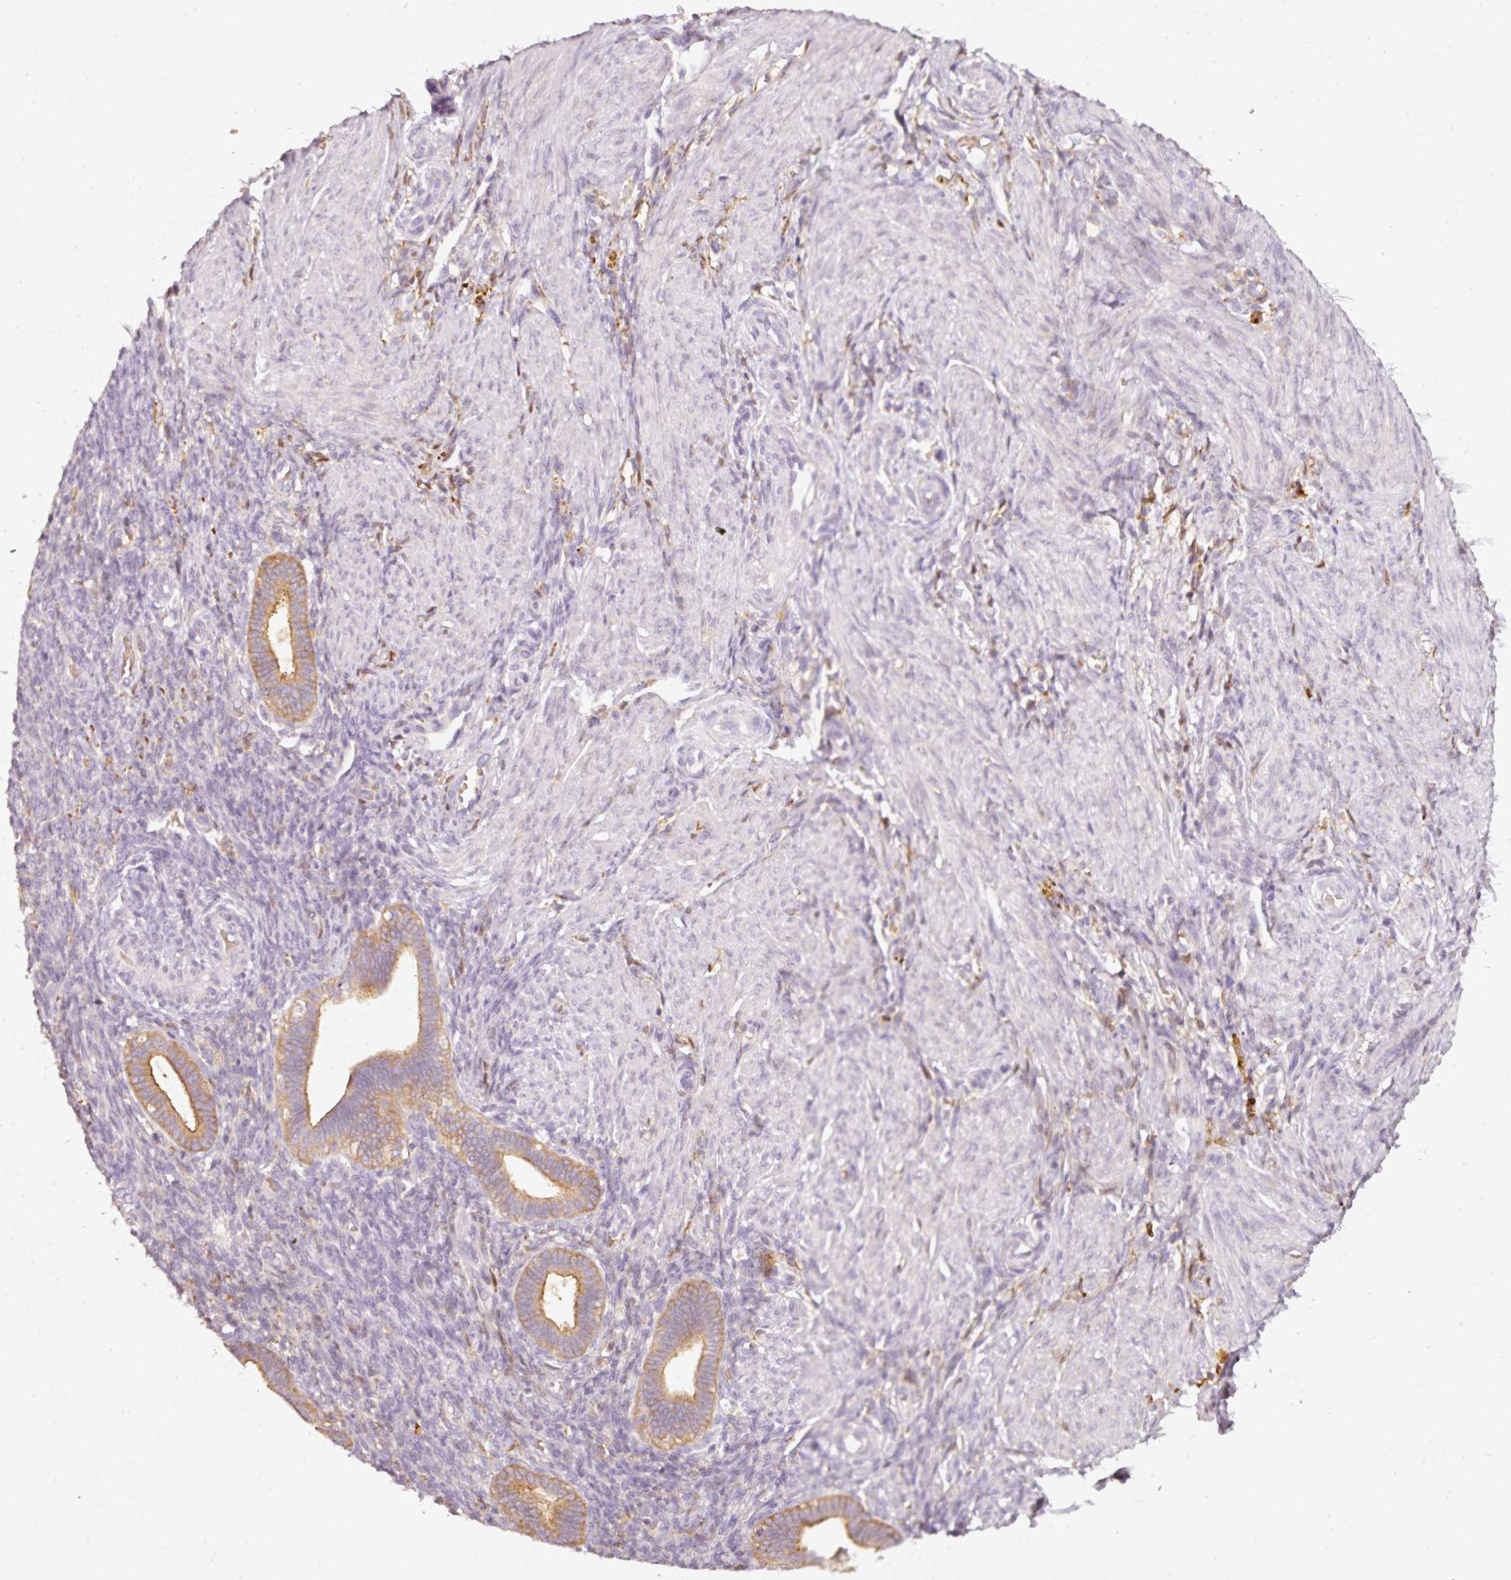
{"staining": {"intensity": "negative", "quantity": "none", "location": "none"}, "tissue": "endometrium", "cell_type": "Cells in endometrial stroma", "image_type": "normal", "snomed": [{"axis": "morphology", "description": "Normal tissue, NOS"}, {"axis": "topography", "description": "Endometrium"}], "caption": "Image shows no significant protein expression in cells in endometrial stroma of normal endometrium.", "gene": "IQGAP2", "patient": {"sex": "female", "age": 34}}